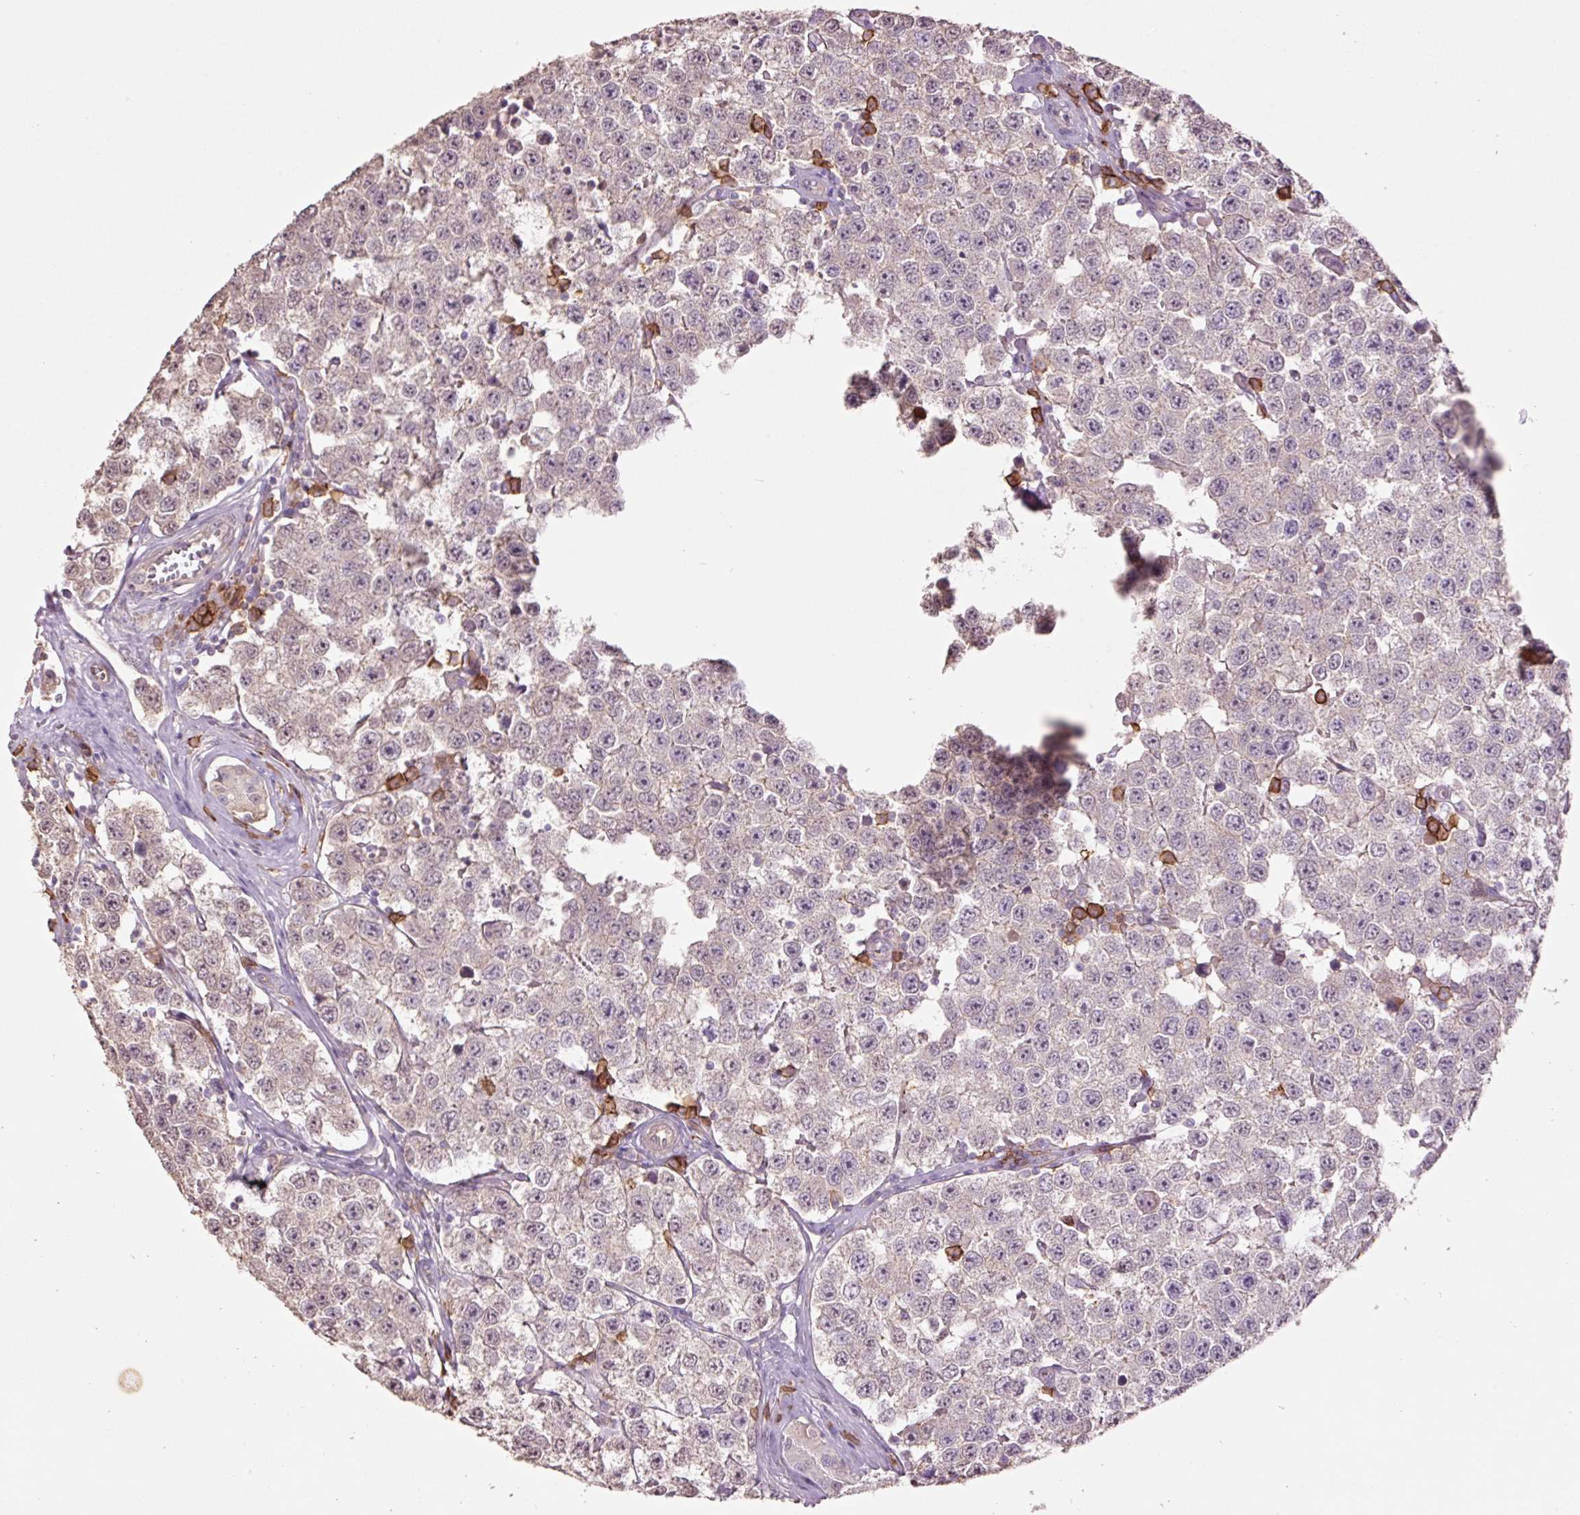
{"staining": {"intensity": "negative", "quantity": "none", "location": "none"}, "tissue": "testis cancer", "cell_type": "Tumor cells", "image_type": "cancer", "snomed": [{"axis": "morphology", "description": "Seminoma, NOS"}, {"axis": "topography", "description": "Testis"}], "caption": "An immunohistochemistry (IHC) micrograph of testis cancer is shown. There is no staining in tumor cells of testis cancer.", "gene": "SLC1A4", "patient": {"sex": "male", "age": 34}}